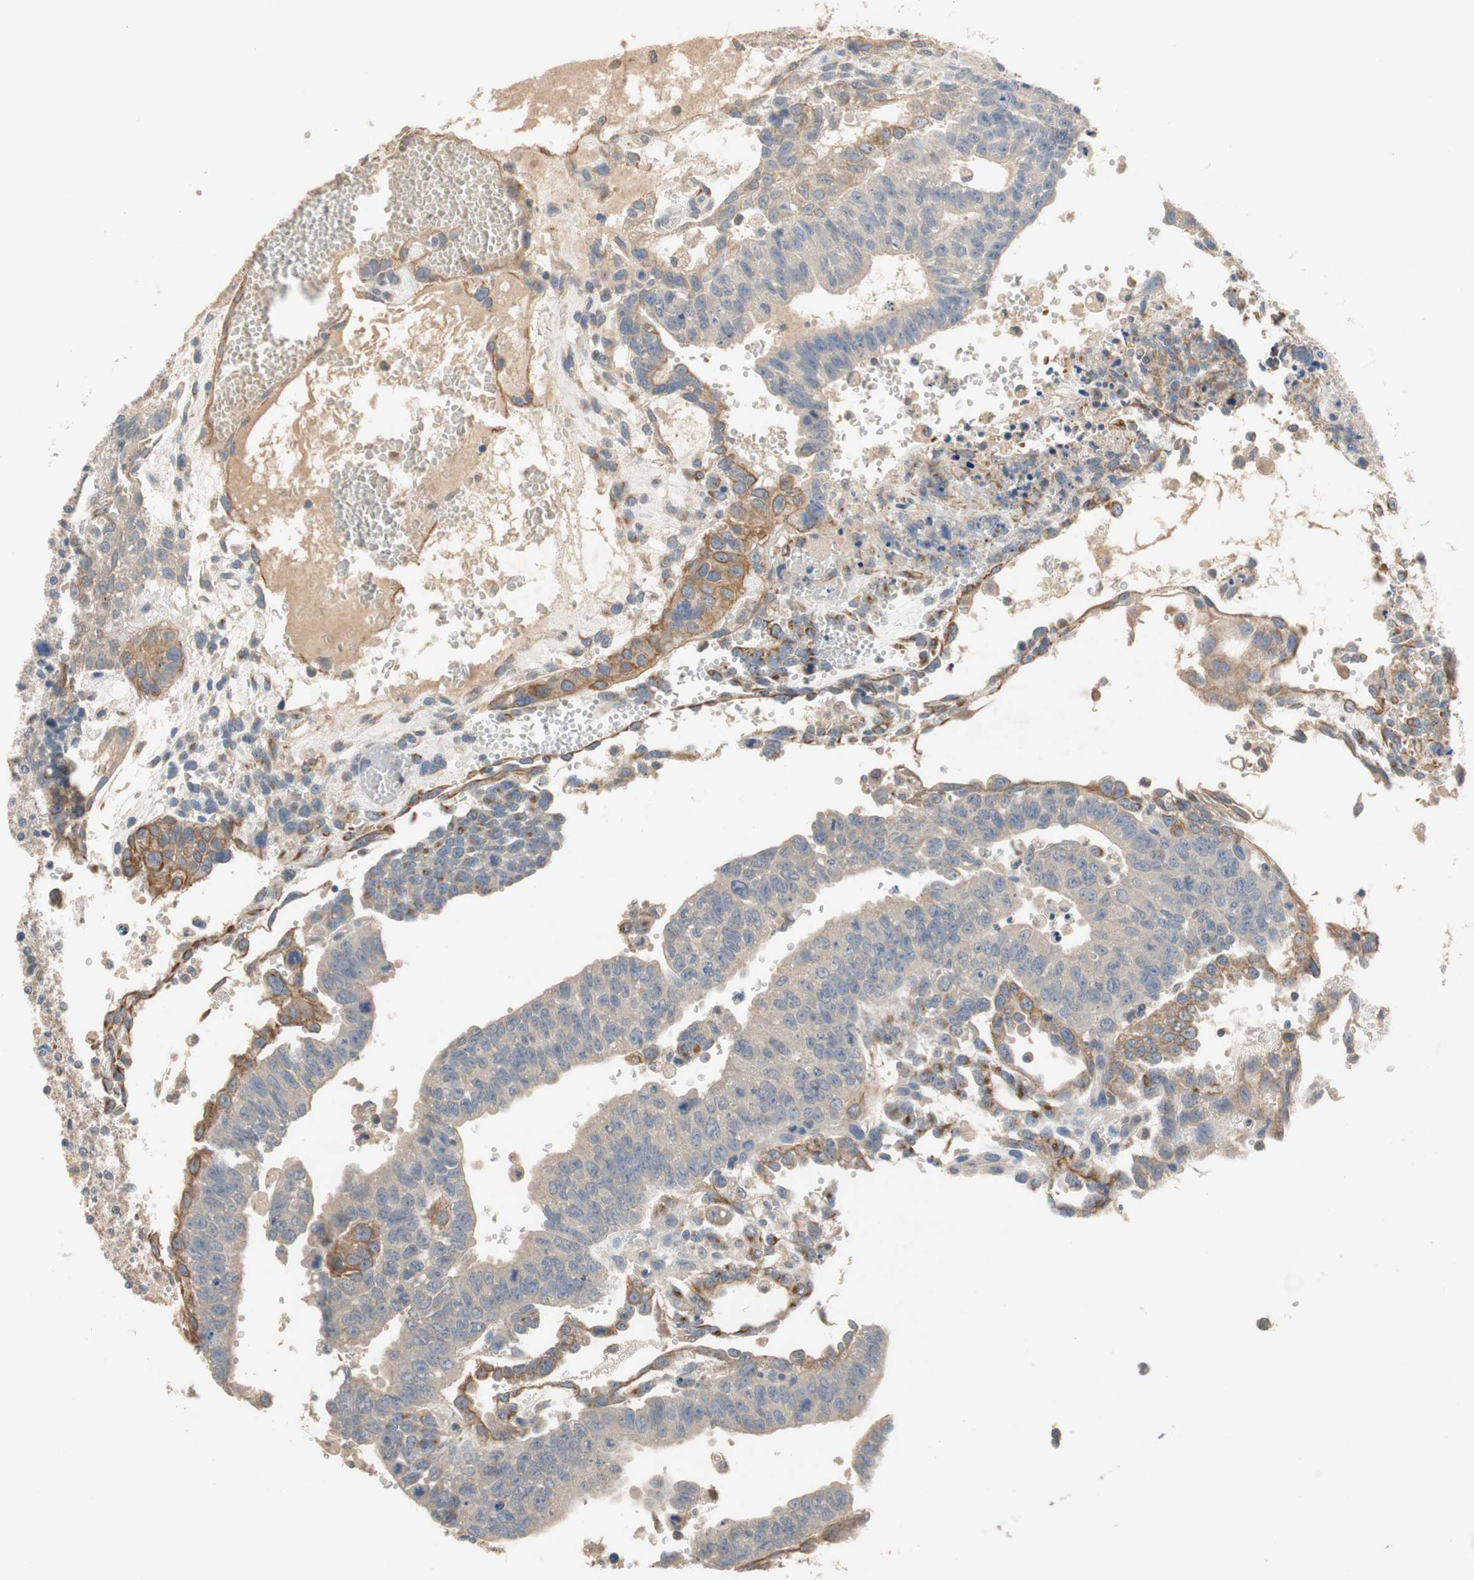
{"staining": {"intensity": "weak", "quantity": ">75%", "location": "cytoplasmic/membranous"}, "tissue": "testis cancer", "cell_type": "Tumor cells", "image_type": "cancer", "snomed": [{"axis": "morphology", "description": "Seminoma, NOS"}, {"axis": "morphology", "description": "Carcinoma, Embryonal, NOS"}, {"axis": "topography", "description": "Testis"}], "caption": "Tumor cells display weak cytoplasmic/membranous staining in approximately >75% of cells in testis cancer. Using DAB (3,3'-diaminobenzidine) (brown) and hematoxylin (blue) stains, captured at high magnification using brightfield microscopy.", "gene": "ADAP1", "patient": {"sex": "male", "age": 52}}